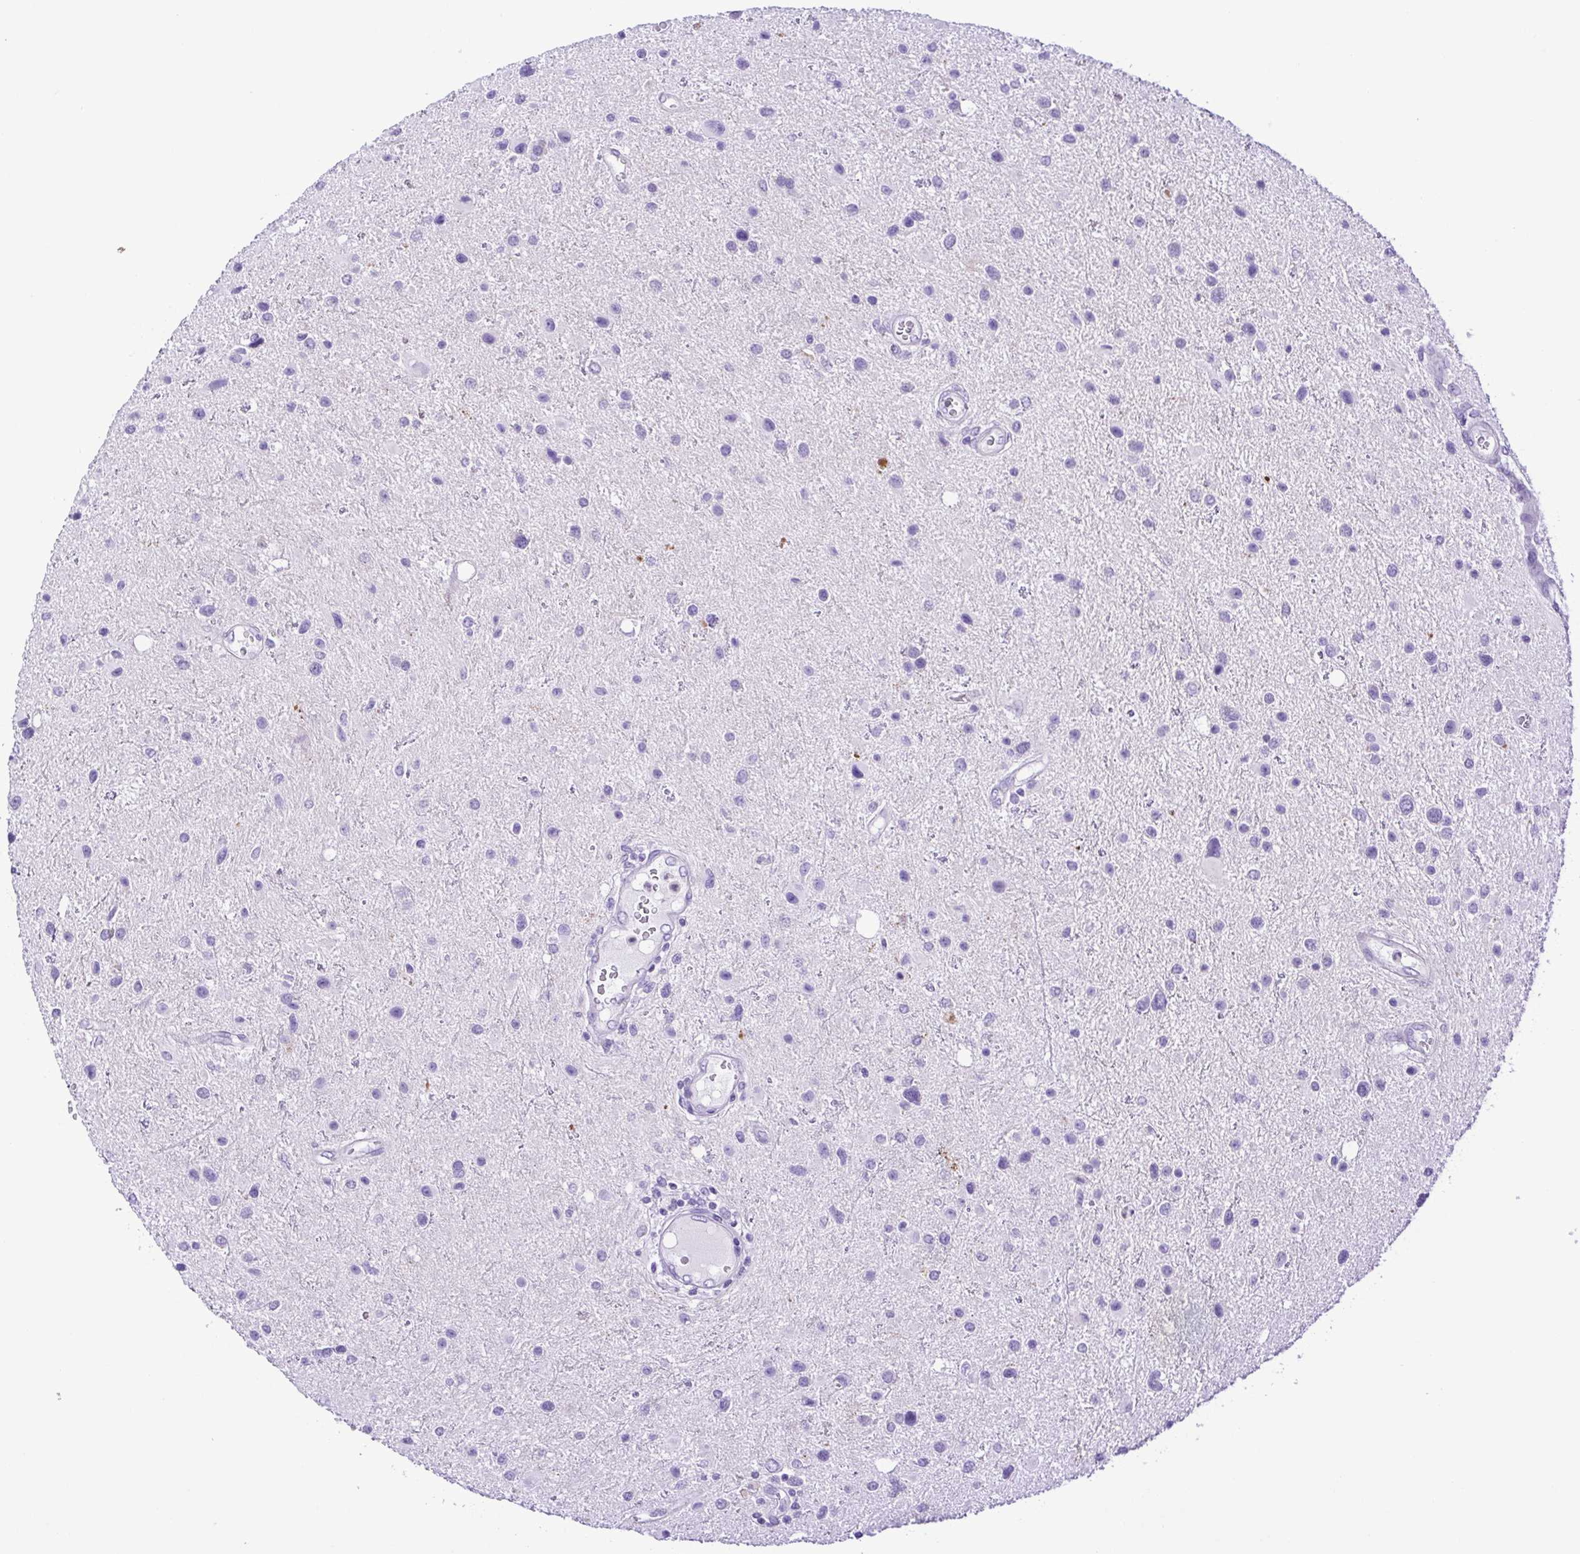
{"staining": {"intensity": "negative", "quantity": "none", "location": "none"}, "tissue": "glioma", "cell_type": "Tumor cells", "image_type": "cancer", "snomed": [{"axis": "morphology", "description": "Glioma, malignant, Low grade"}, {"axis": "topography", "description": "Brain"}], "caption": "Tumor cells show no significant protein staining in glioma.", "gene": "SYT1", "patient": {"sex": "female", "age": 32}}